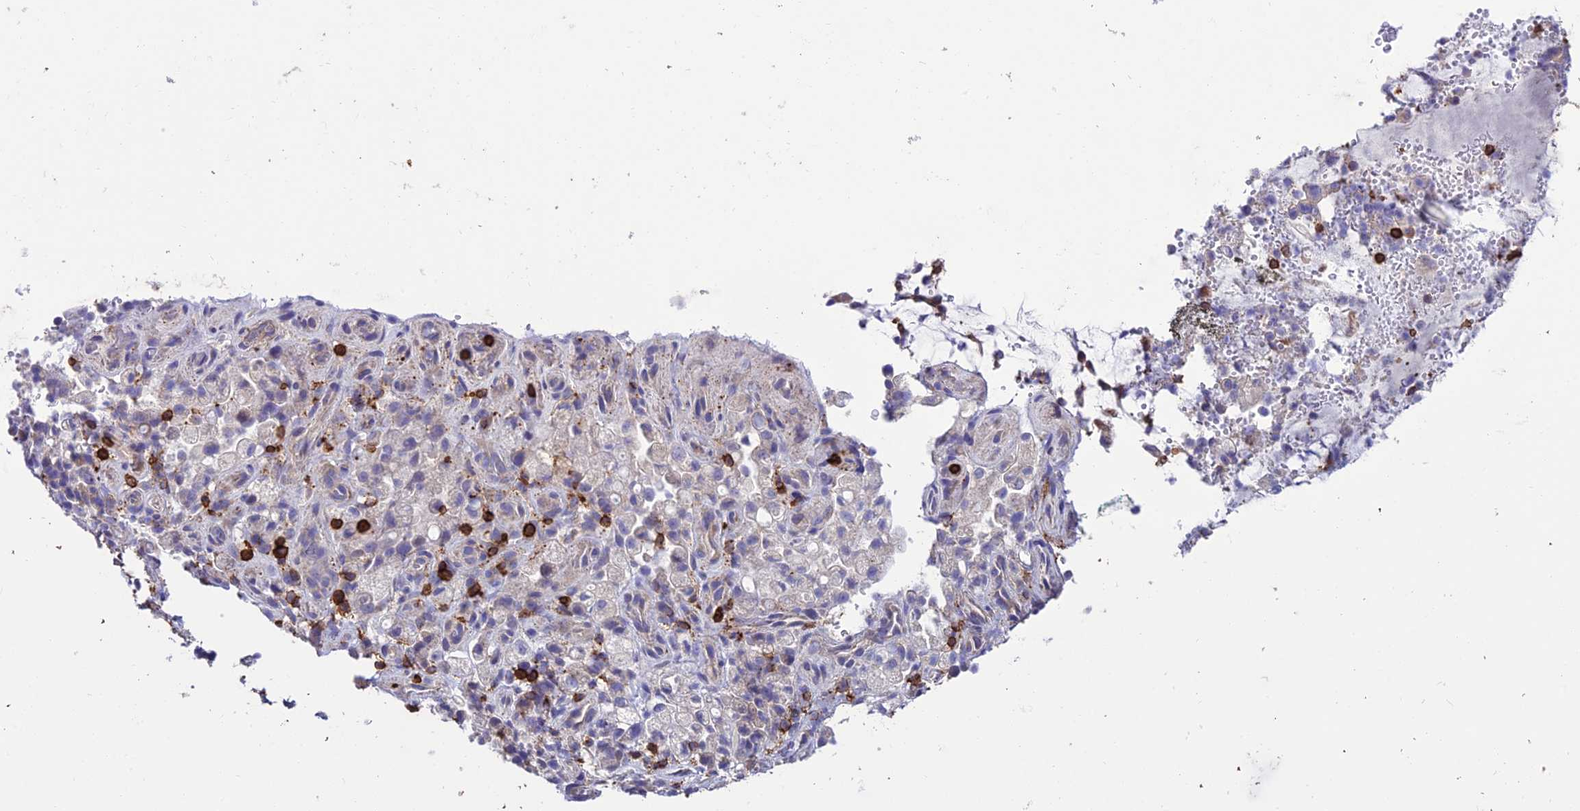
{"staining": {"intensity": "negative", "quantity": "none", "location": "none"}, "tissue": "stomach cancer", "cell_type": "Tumor cells", "image_type": "cancer", "snomed": [{"axis": "morphology", "description": "Adenocarcinoma, NOS"}, {"axis": "topography", "description": "Stomach"}], "caption": "The micrograph exhibits no staining of tumor cells in stomach cancer. (DAB (3,3'-diaminobenzidine) IHC visualized using brightfield microscopy, high magnification).", "gene": "PTPRCAP", "patient": {"sex": "female", "age": 60}}